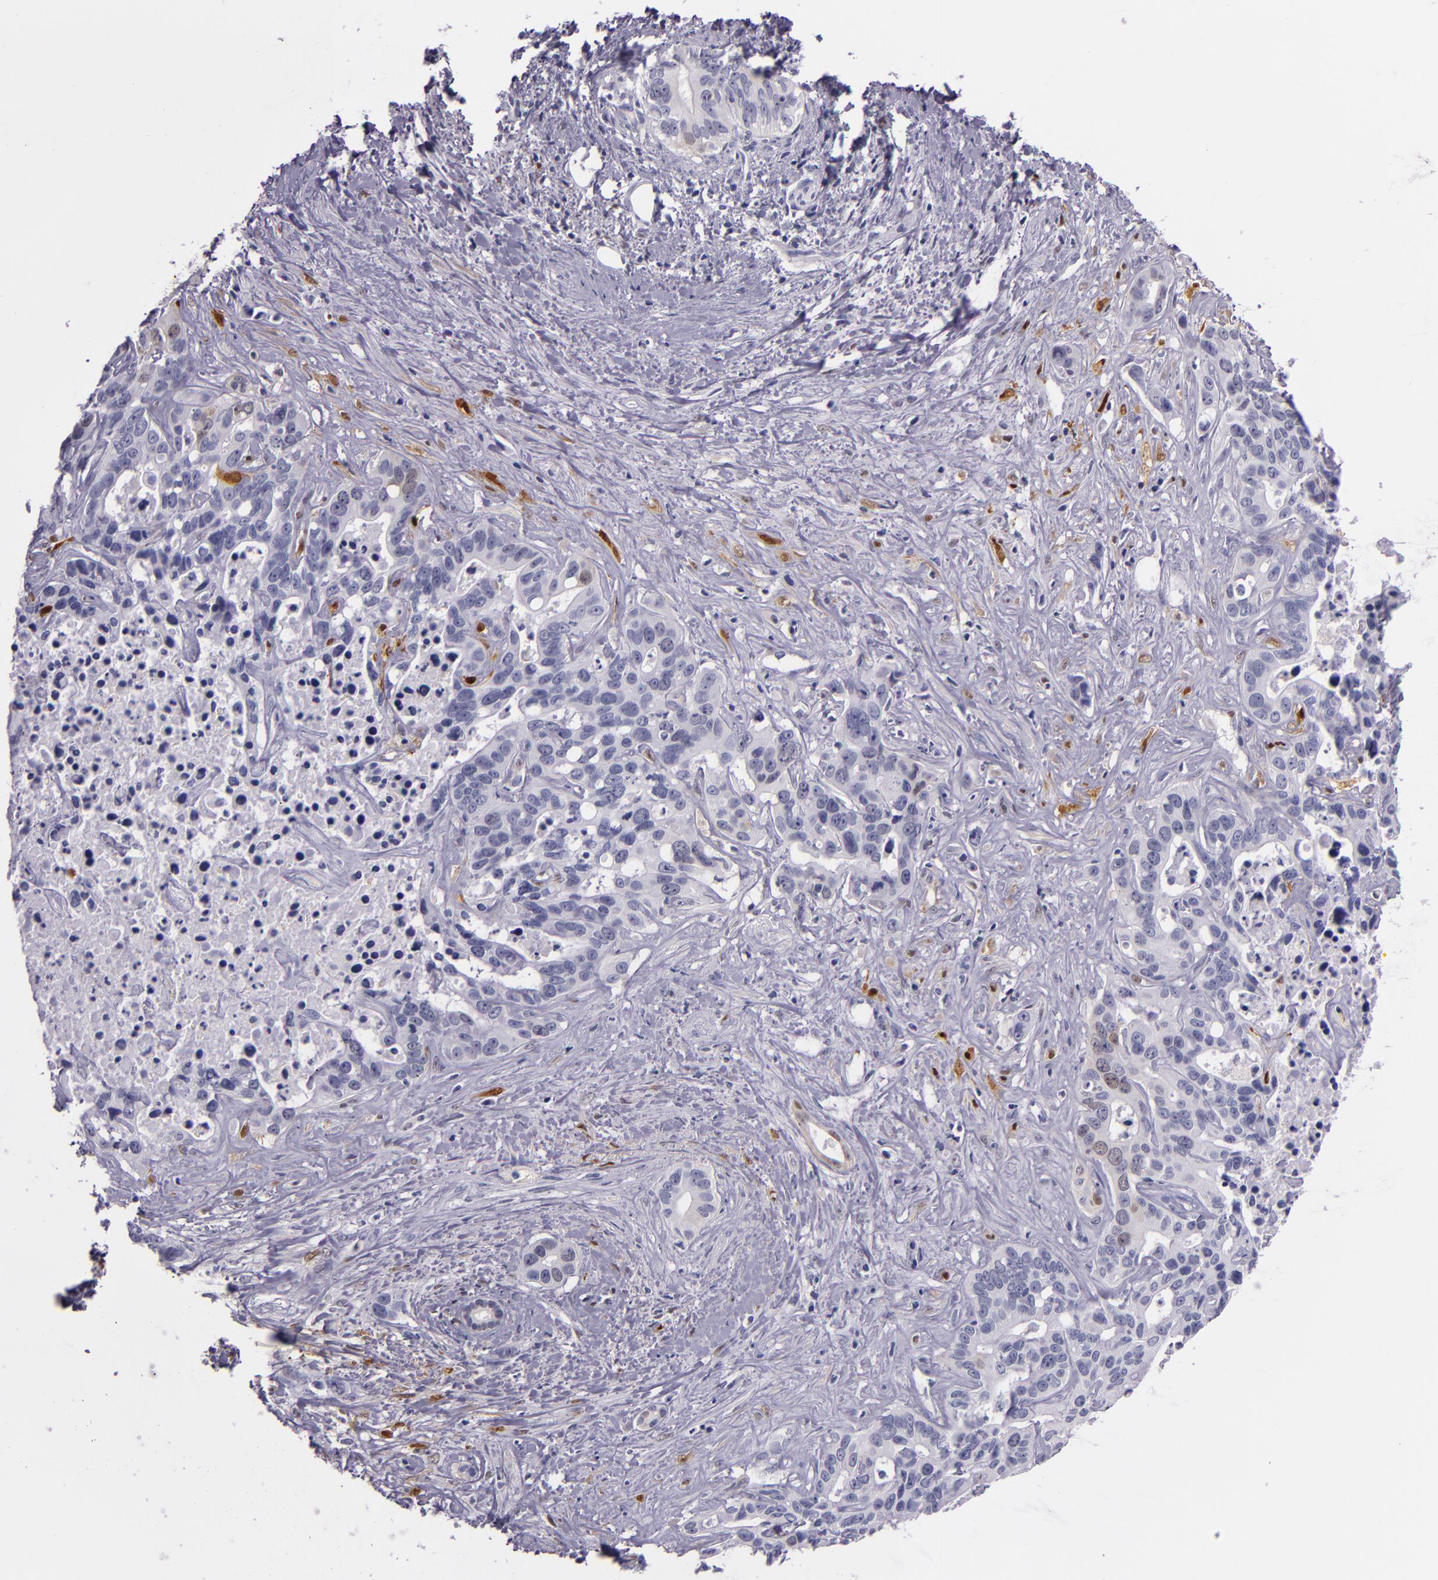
{"staining": {"intensity": "moderate", "quantity": "<25%", "location": "nuclear"}, "tissue": "liver cancer", "cell_type": "Tumor cells", "image_type": "cancer", "snomed": [{"axis": "morphology", "description": "Cholangiocarcinoma"}, {"axis": "topography", "description": "Liver"}], "caption": "Immunohistochemical staining of liver cancer reveals low levels of moderate nuclear protein expression in approximately <25% of tumor cells.", "gene": "MT1A", "patient": {"sex": "female", "age": 65}}